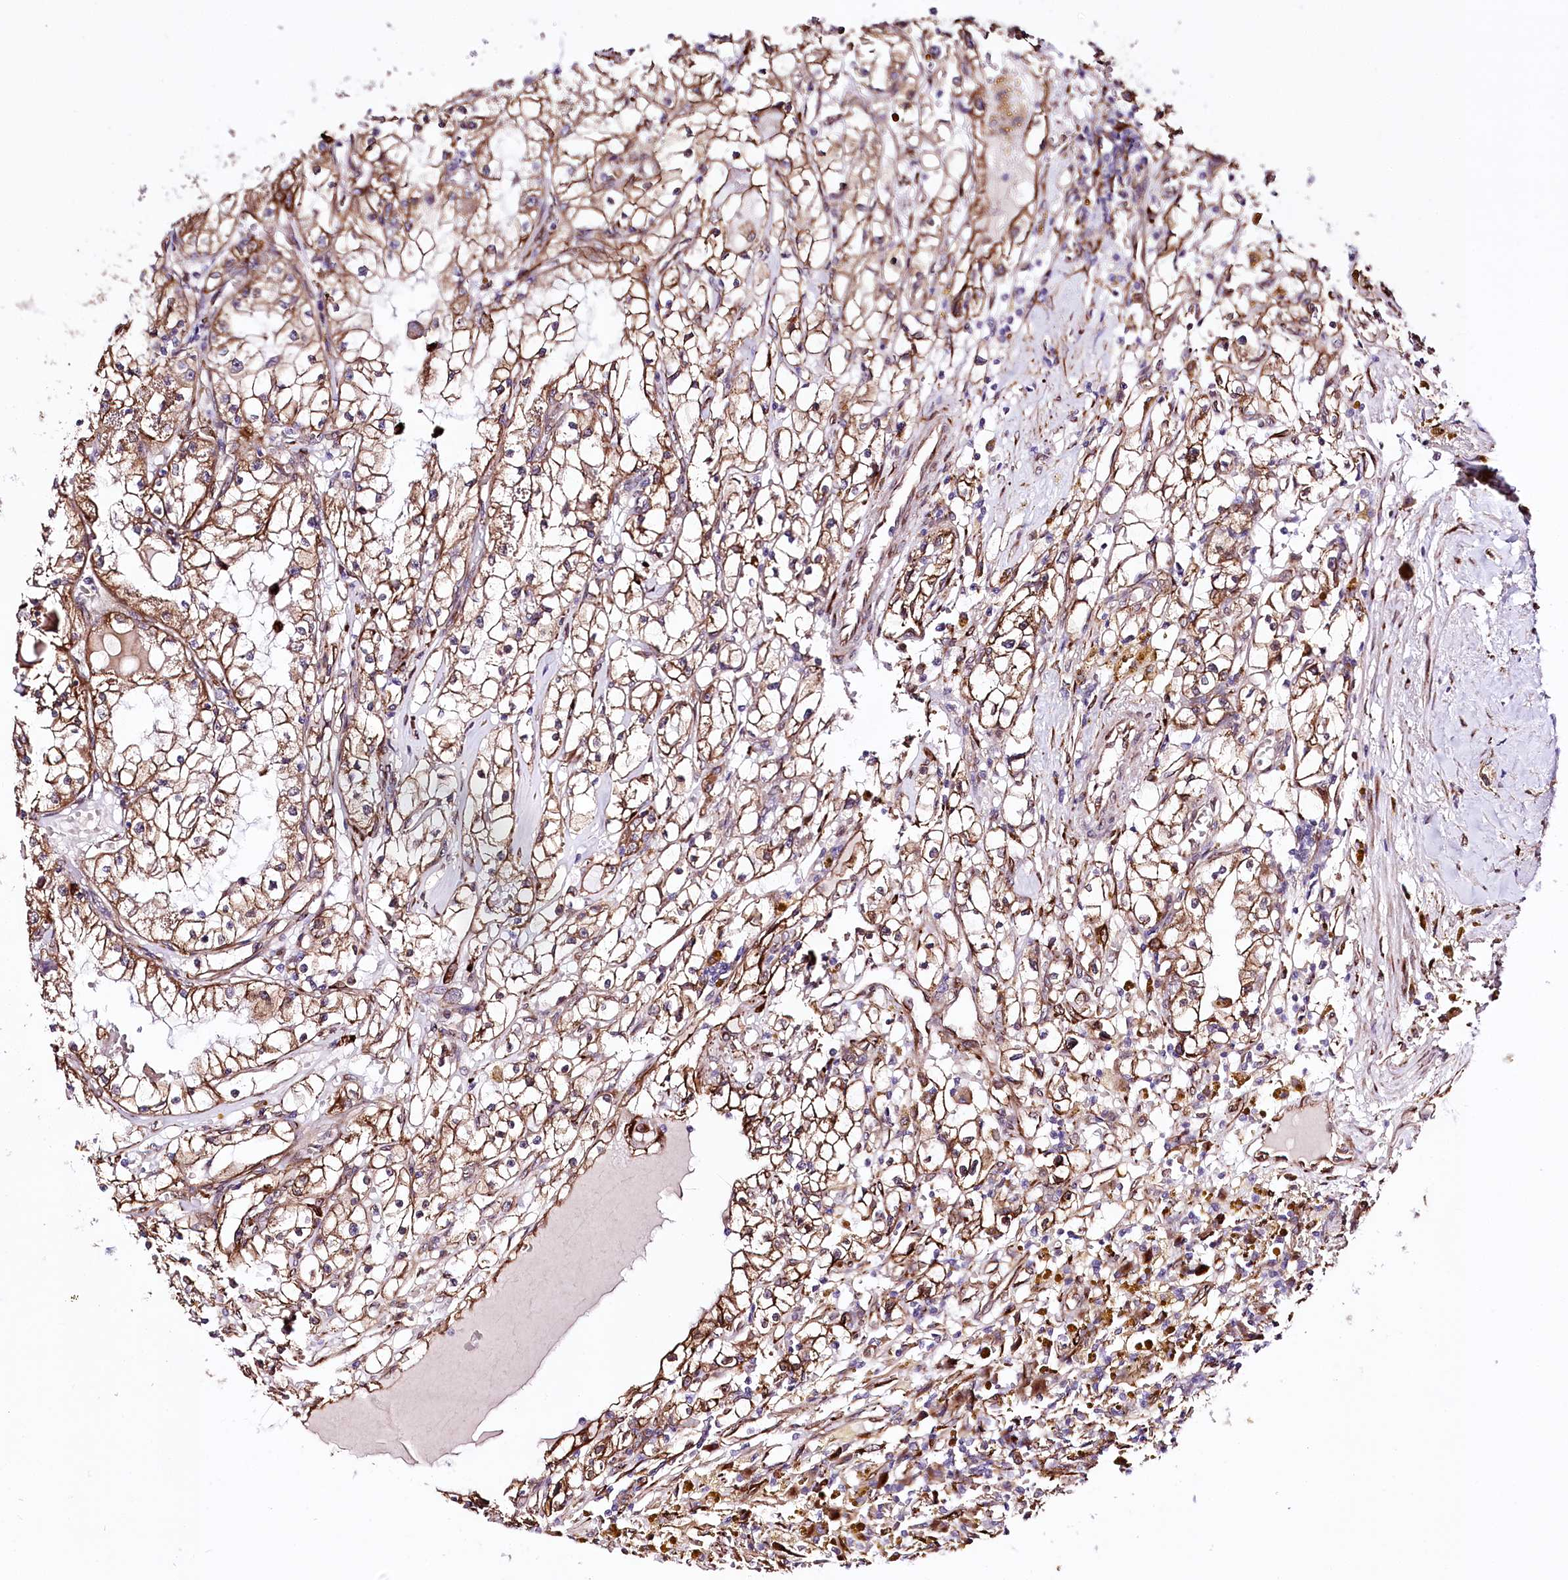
{"staining": {"intensity": "moderate", "quantity": ">75%", "location": "cytoplasmic/membranous"}, "tissue": "renal cancer", "cell_type": "Tumor cells", "image_type": "cancer", "snomed": [{"axis": "morphology", "description": "Adenocarcinoma, NOS"}, {"axis": "topography", "description": "Kidney"}], "caption": "Human adenocarcinoma (renal) stained with a protein marker reveals moderate staining in tumor cells.", "gene": "WWC1", "patient": {"sex": "male", "age": 56}}